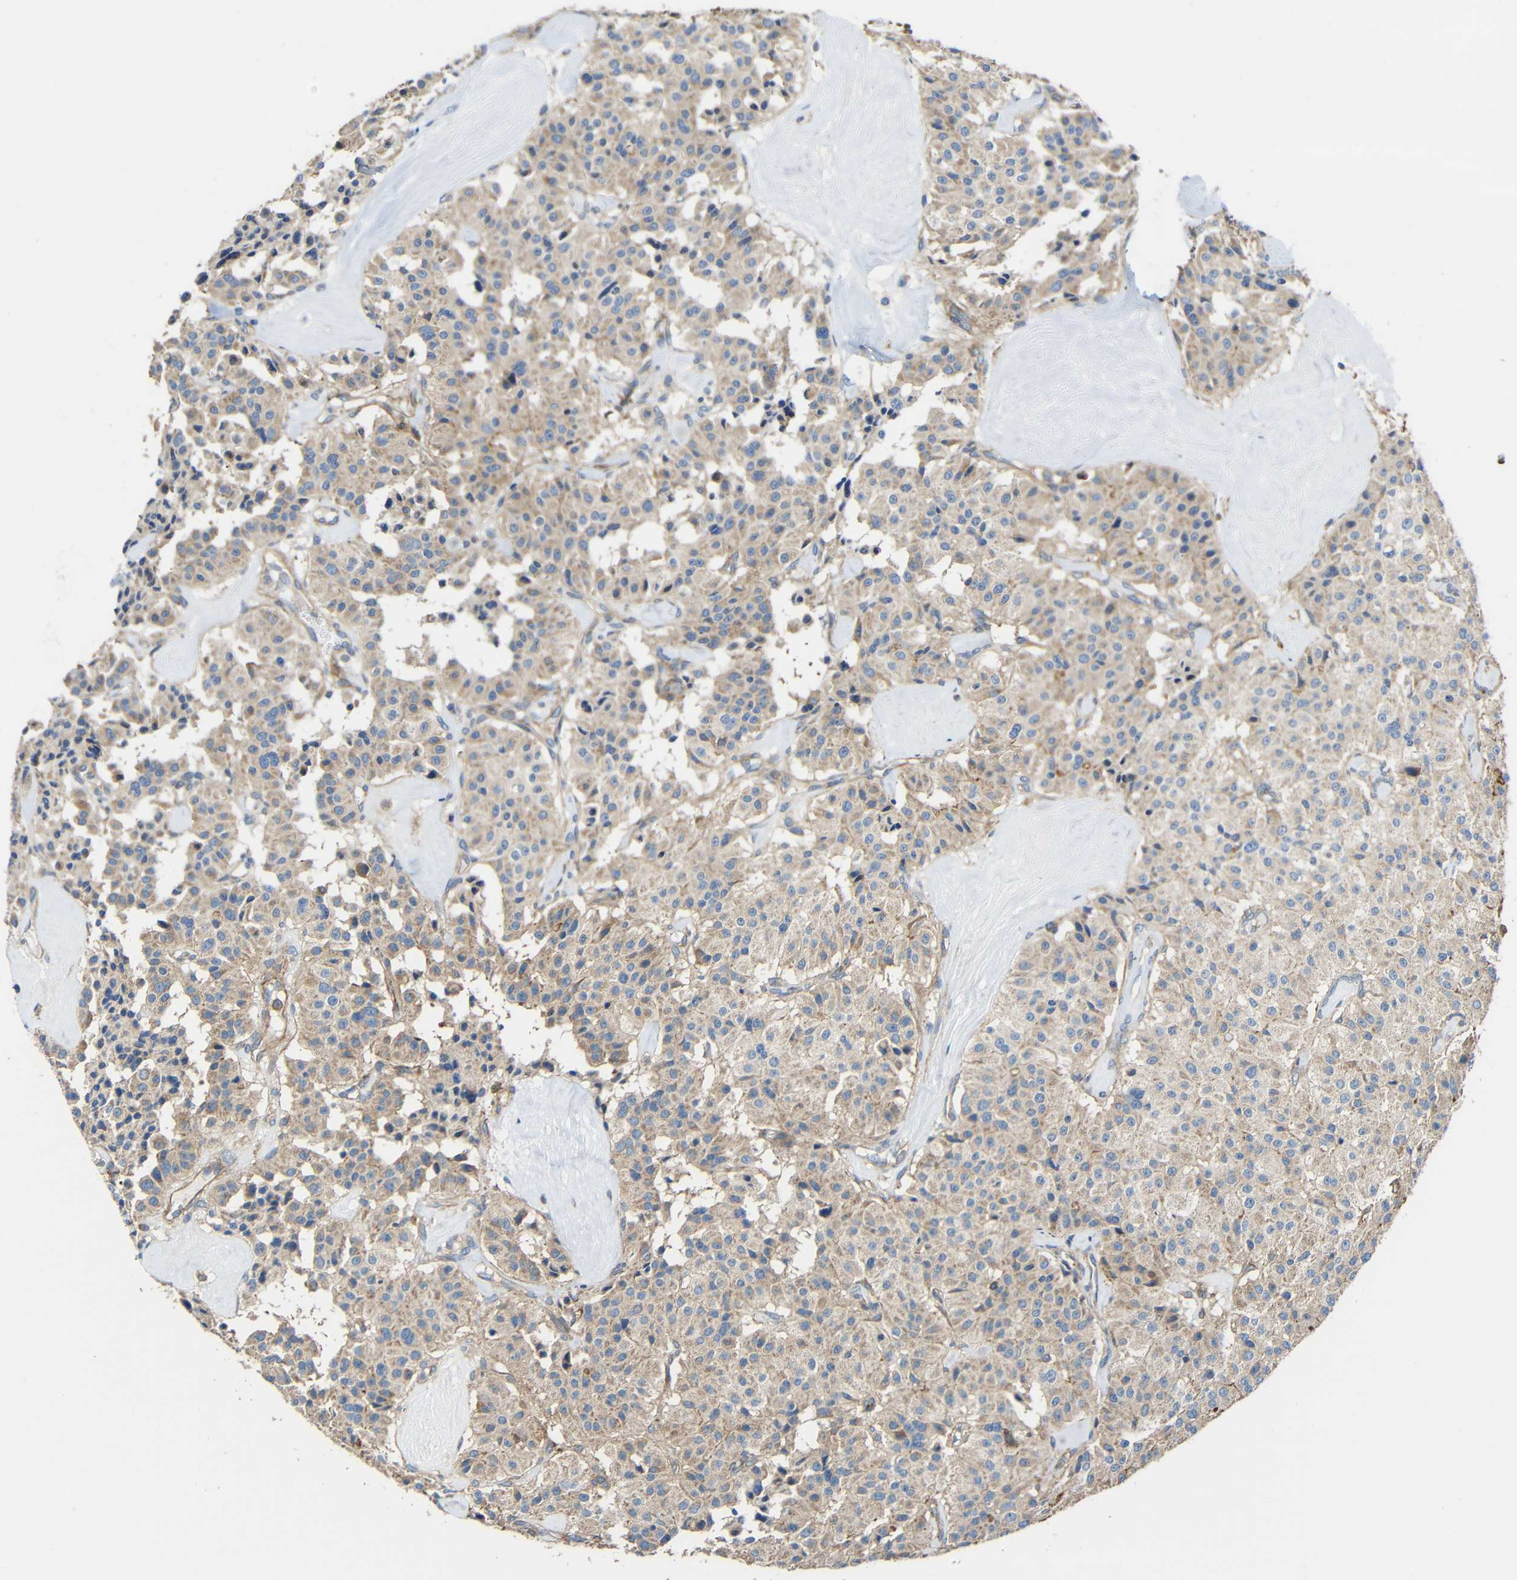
{"staining": {"intensity": "weak", "quantity": "25%-75%", "location": "cytoplasmic/membranous"}, "tissue": "carcinoid", "cell_type": "Tumor cells", "image_type": "cancer", "snomed": [{"axis": "morphology", "description": "Carcinoid, malignant, NOS"}, {"axis": "topography", "description": "Lung"}], "caption": "This photomicrograph shows IHC staining of human carcinoid (malignant), with low weak cytoplasmic/membranous expression in about 25%-75% of tumor cells.", "gene": "RHOT2", "patient": {"sex": "male", "age": 30}}